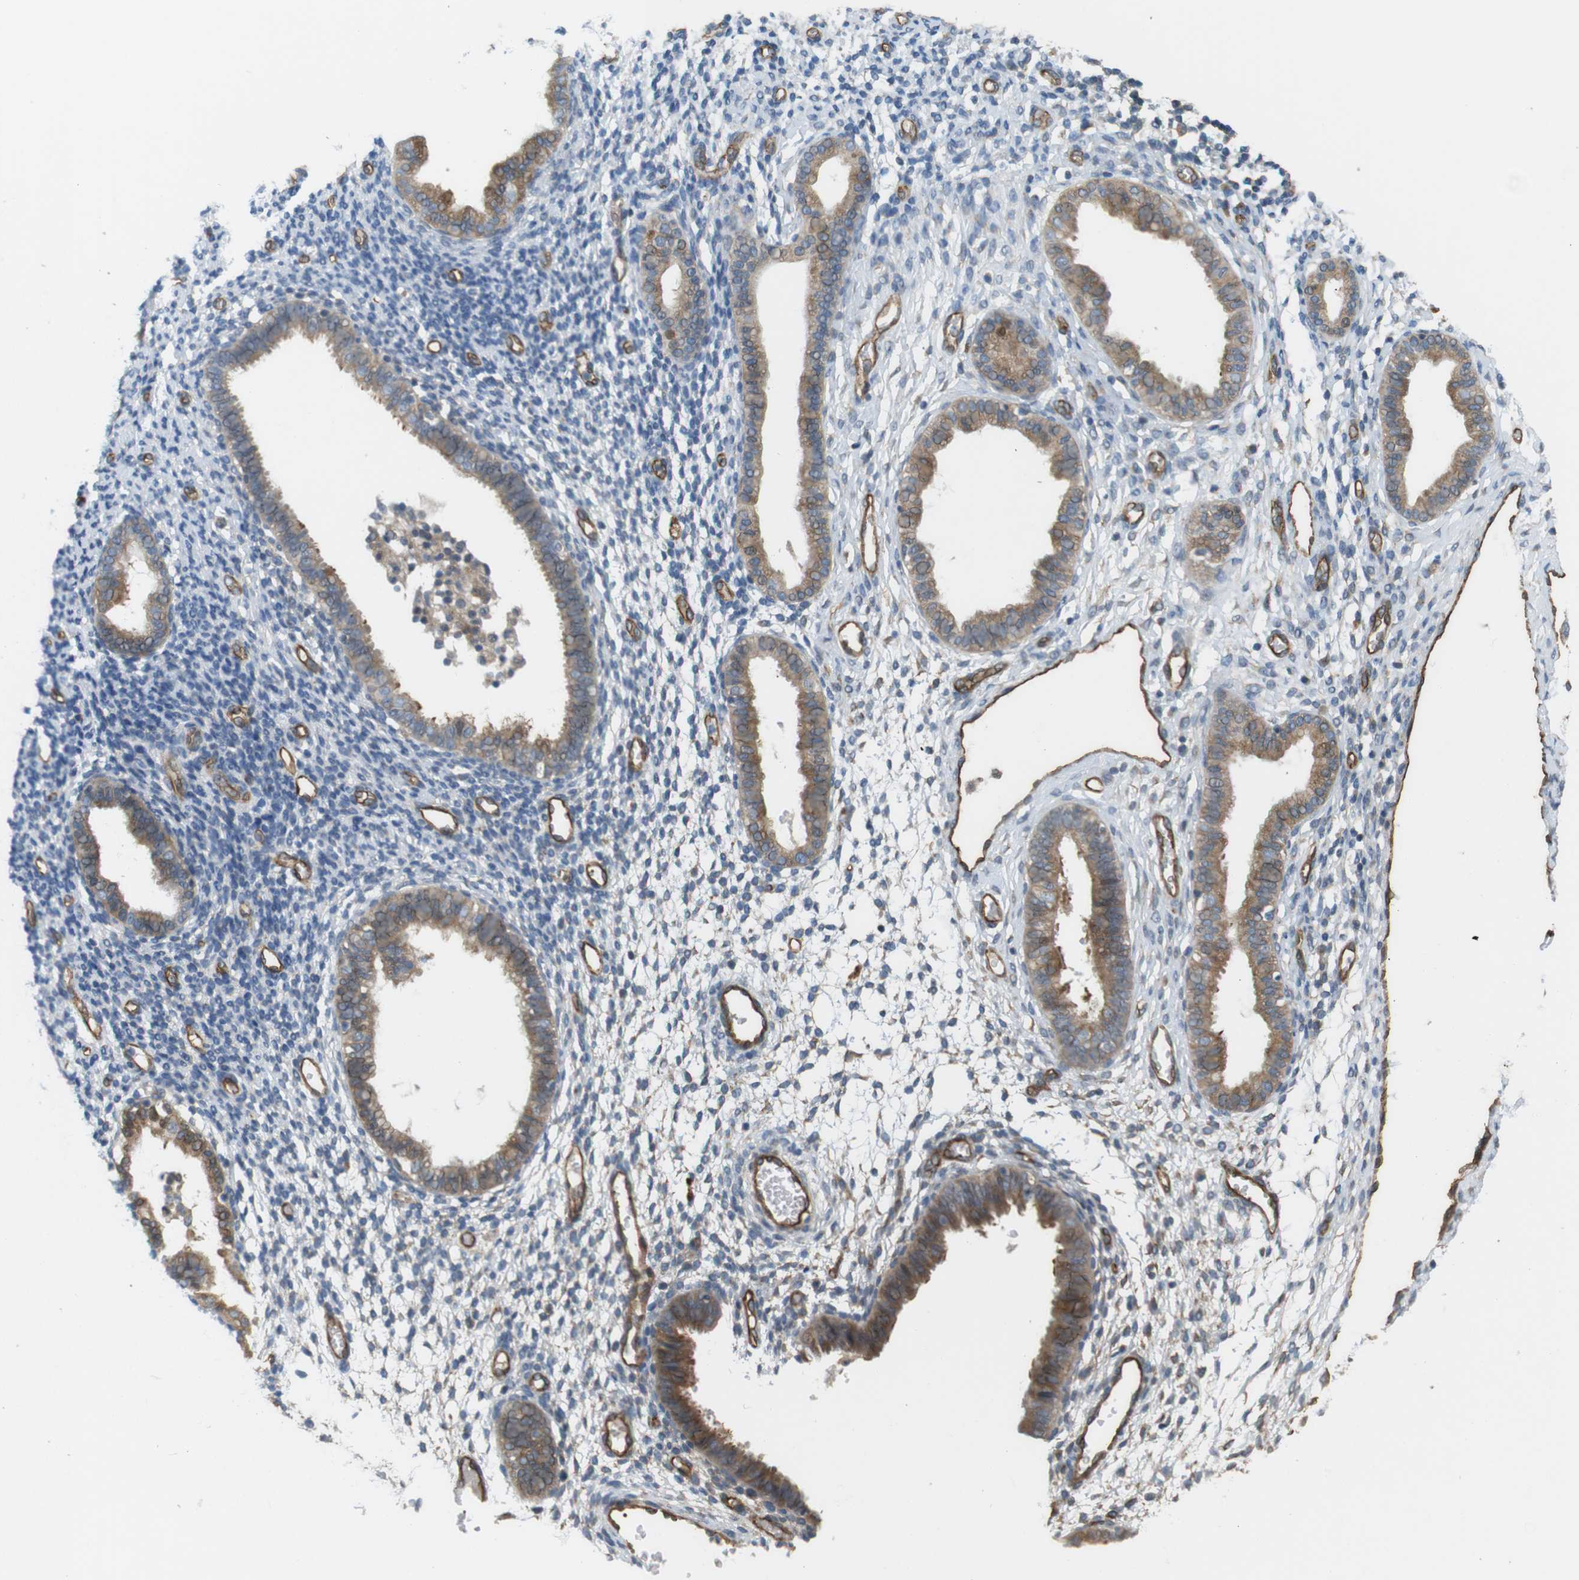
{"staining": {"intensity": "negative", "quantity": "none", "location": "none"}, "tissue": "endometrium", "cell_type": "Cells in endometrial stroma", "image_type": "normal", "snomed": [{"axis": "morphology", "description": "Normal tissue, NOS"}, {"axis": "topography", "description": "Endometrium"}], "caption": "IHC of benign endometrium demonstrates no expression in cells in endometrial stroma.", "gene": "BVES", "patient": {"sex": "female", "age": 61}}